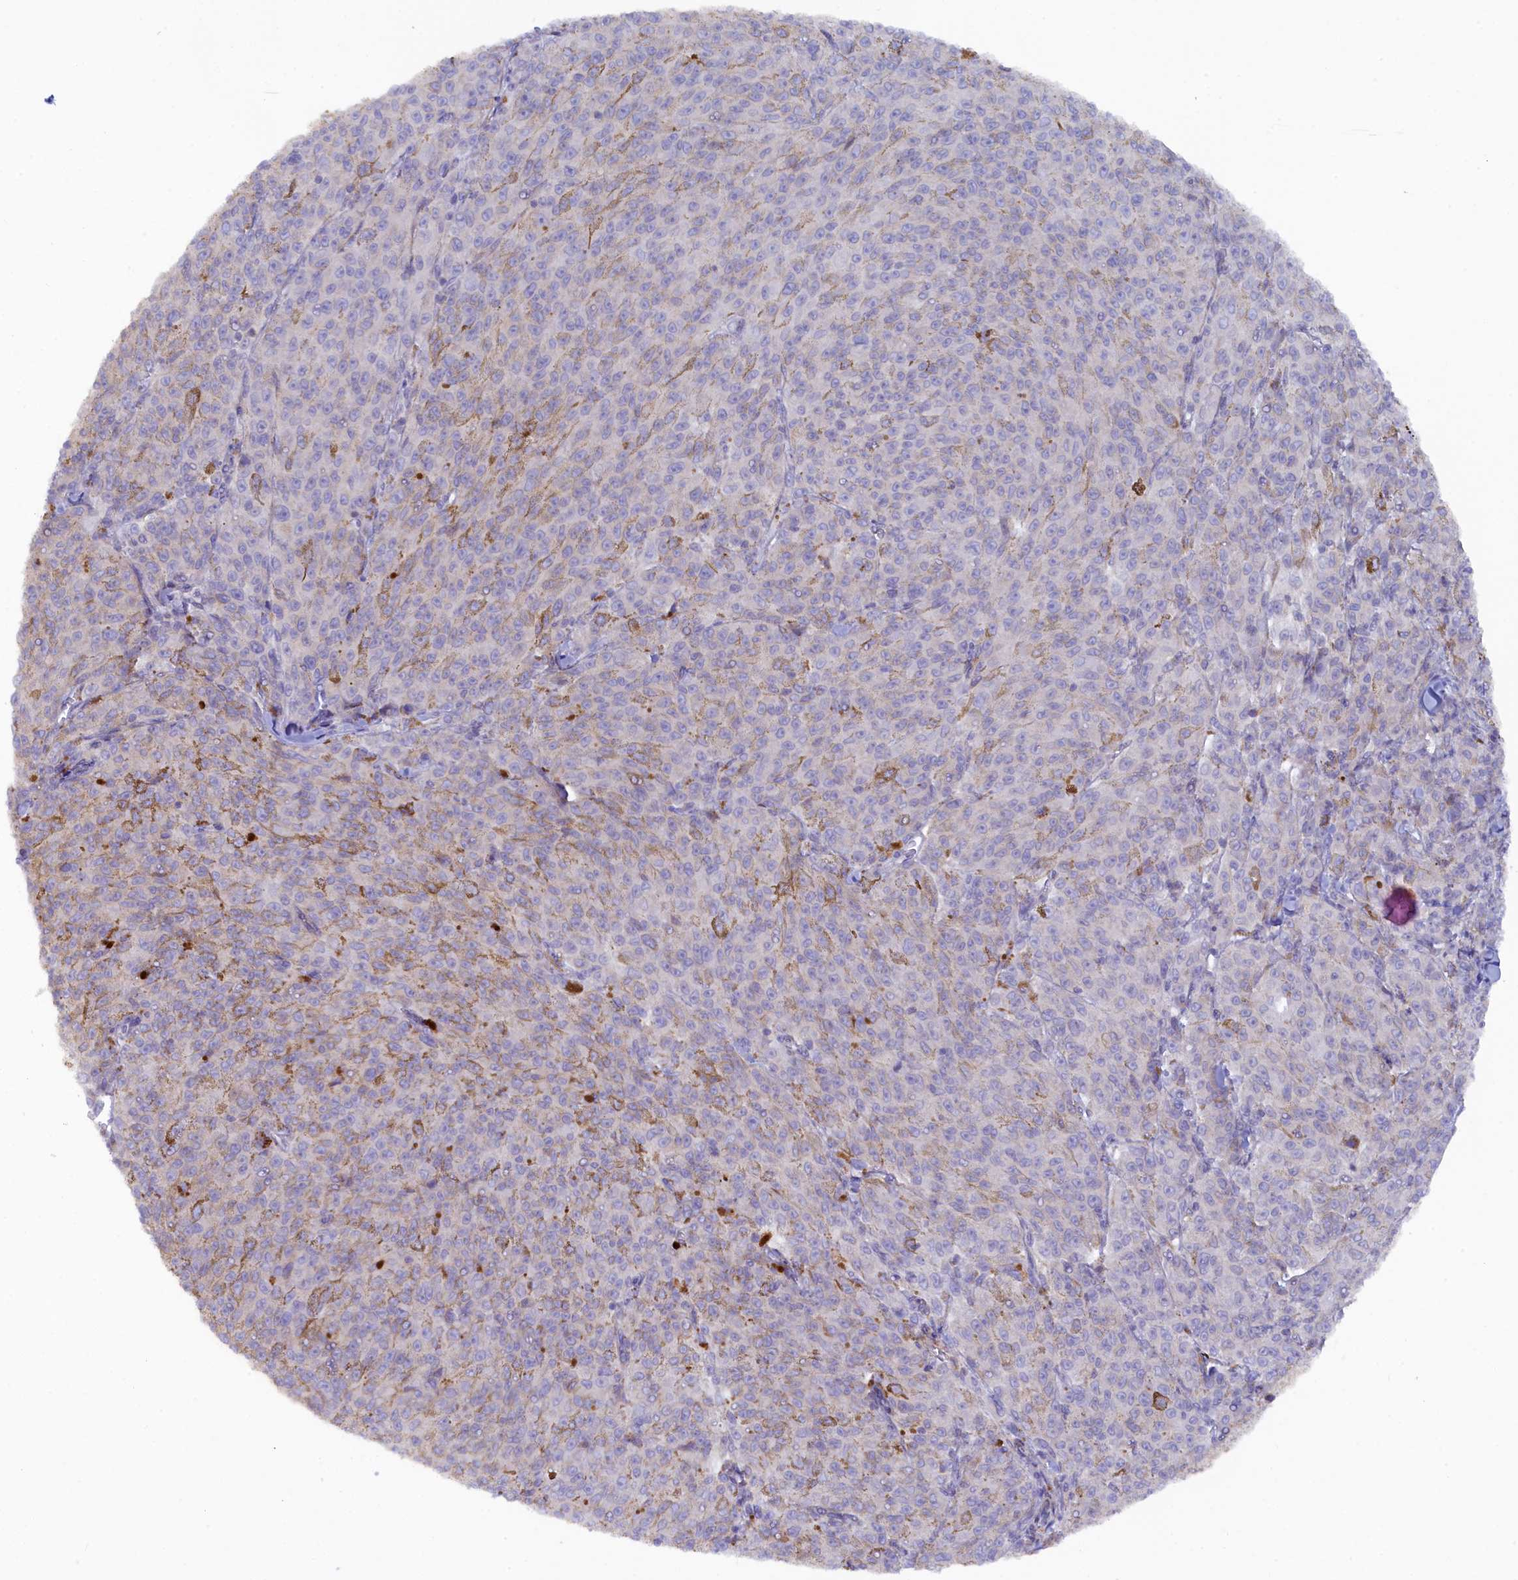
{"staining": {"intensity": "negative", "quantity": "none", "location": "none"}, "tissue": "melanoma", "cell_type": "Tumor cells", "image_type": "cancer", "snomed": [{"axis": "morphology", "description": "Malignant melanoma, NOS"}, {"axis": "topography", "description": "Skin"}], "caption": "This photomicrograph is of malignant melanoma stained with IHC to label a protein in brown with the nuclei are counter-stained blue. There is no positivity in tumor cells.", "gene": "POGLUT3", "patient": {"sex": "female", "age": 52}}